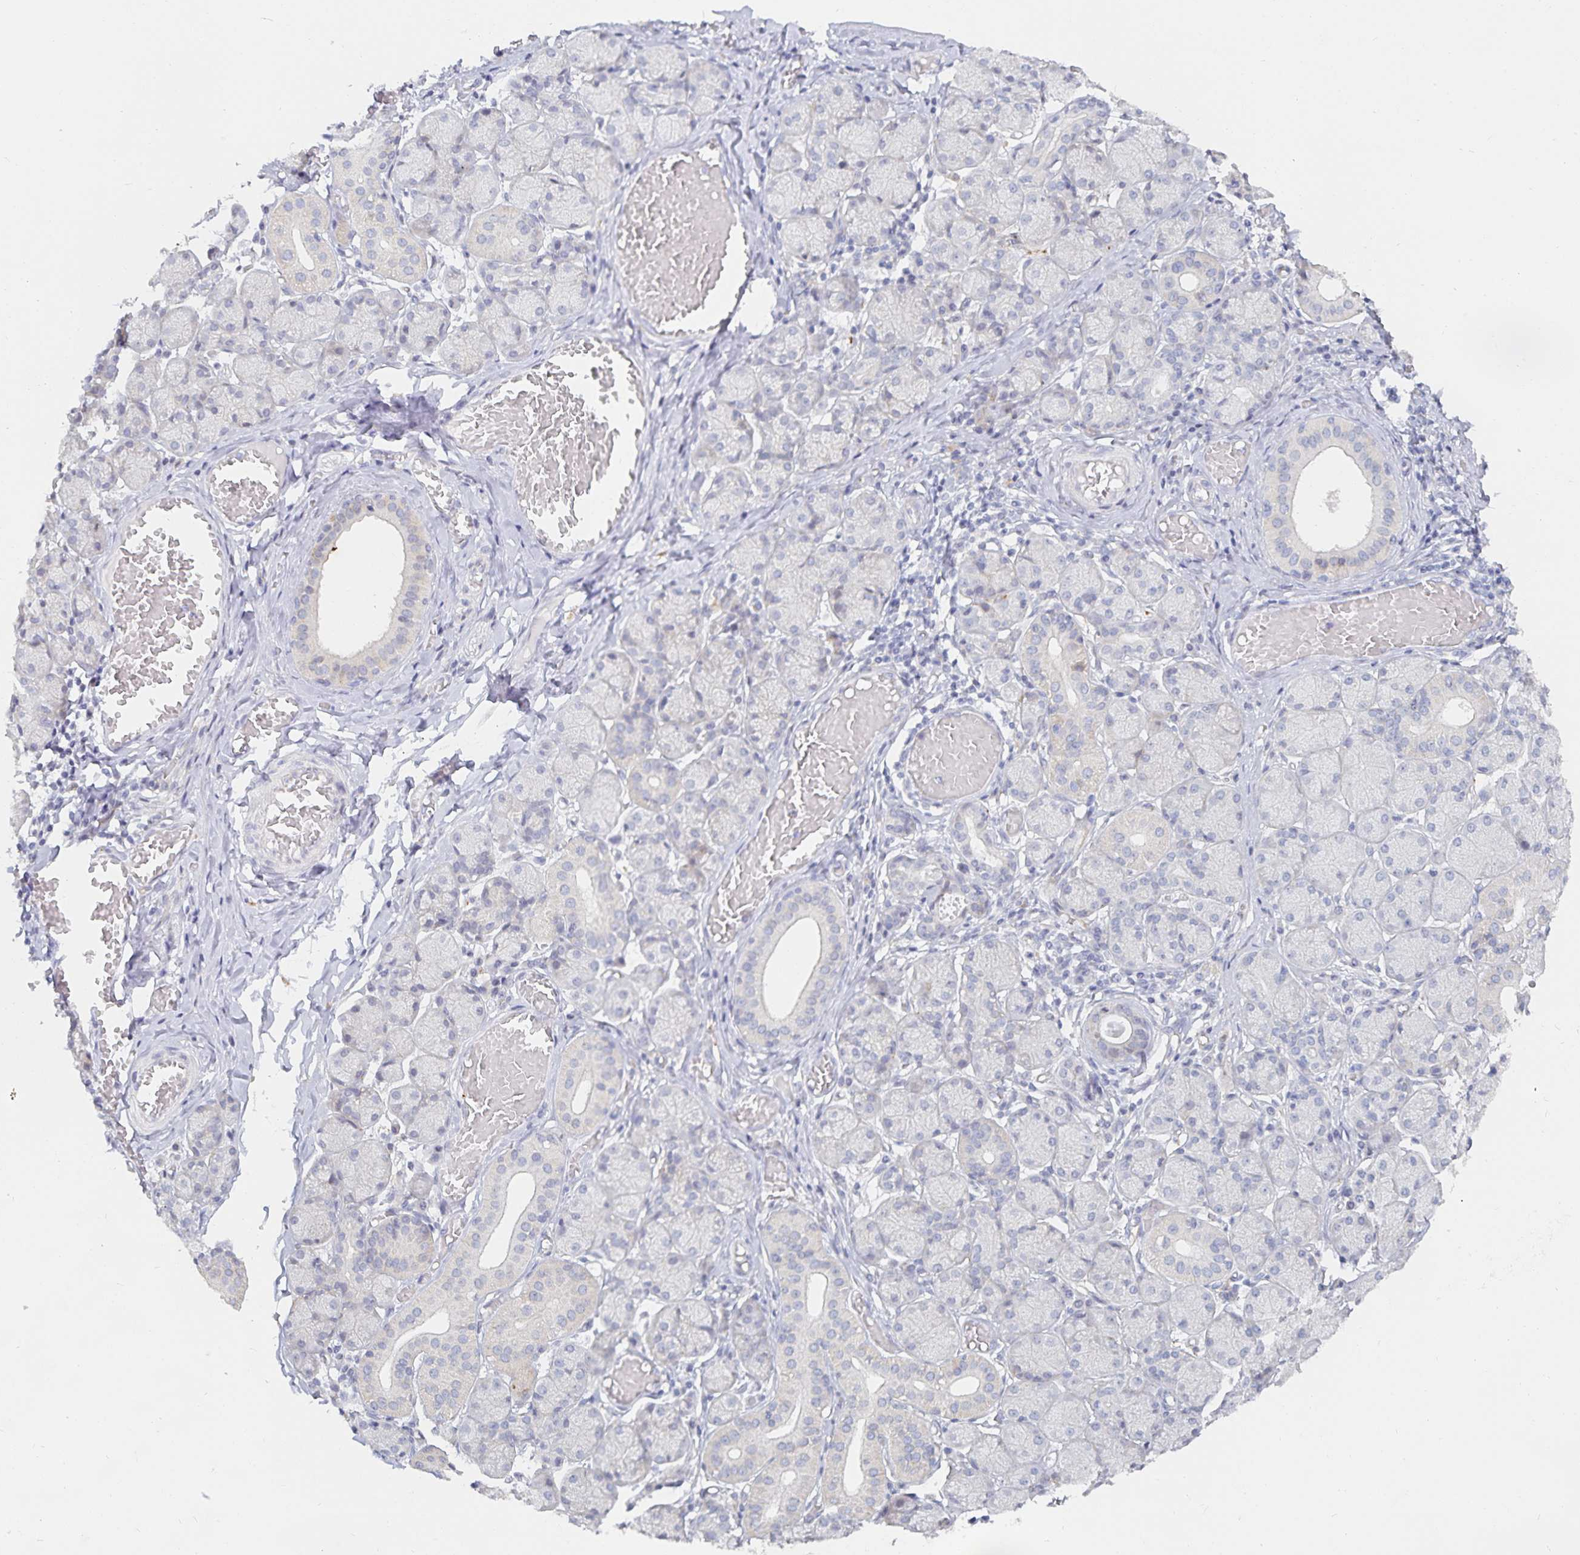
{"staining": {"intensity": "negative", "quantity": "none", "location": "none"}, "tissue": "salivary gland", "cell_type": "Glandular cells", "image_type": "normal", "snomed": [{"axis": "morphology", "description": "Normal tissue, NOS"}, {"axis": "topography", "description": "Salivary gland"}], "caption": "Immunohistochemistry (IHC) micrograph of benign human salivary gland stained for a protein (brown), which demonstrates no staining in glandular cells.", "gene": "S100G", "patient": {"sex": "female", "age": 24}}